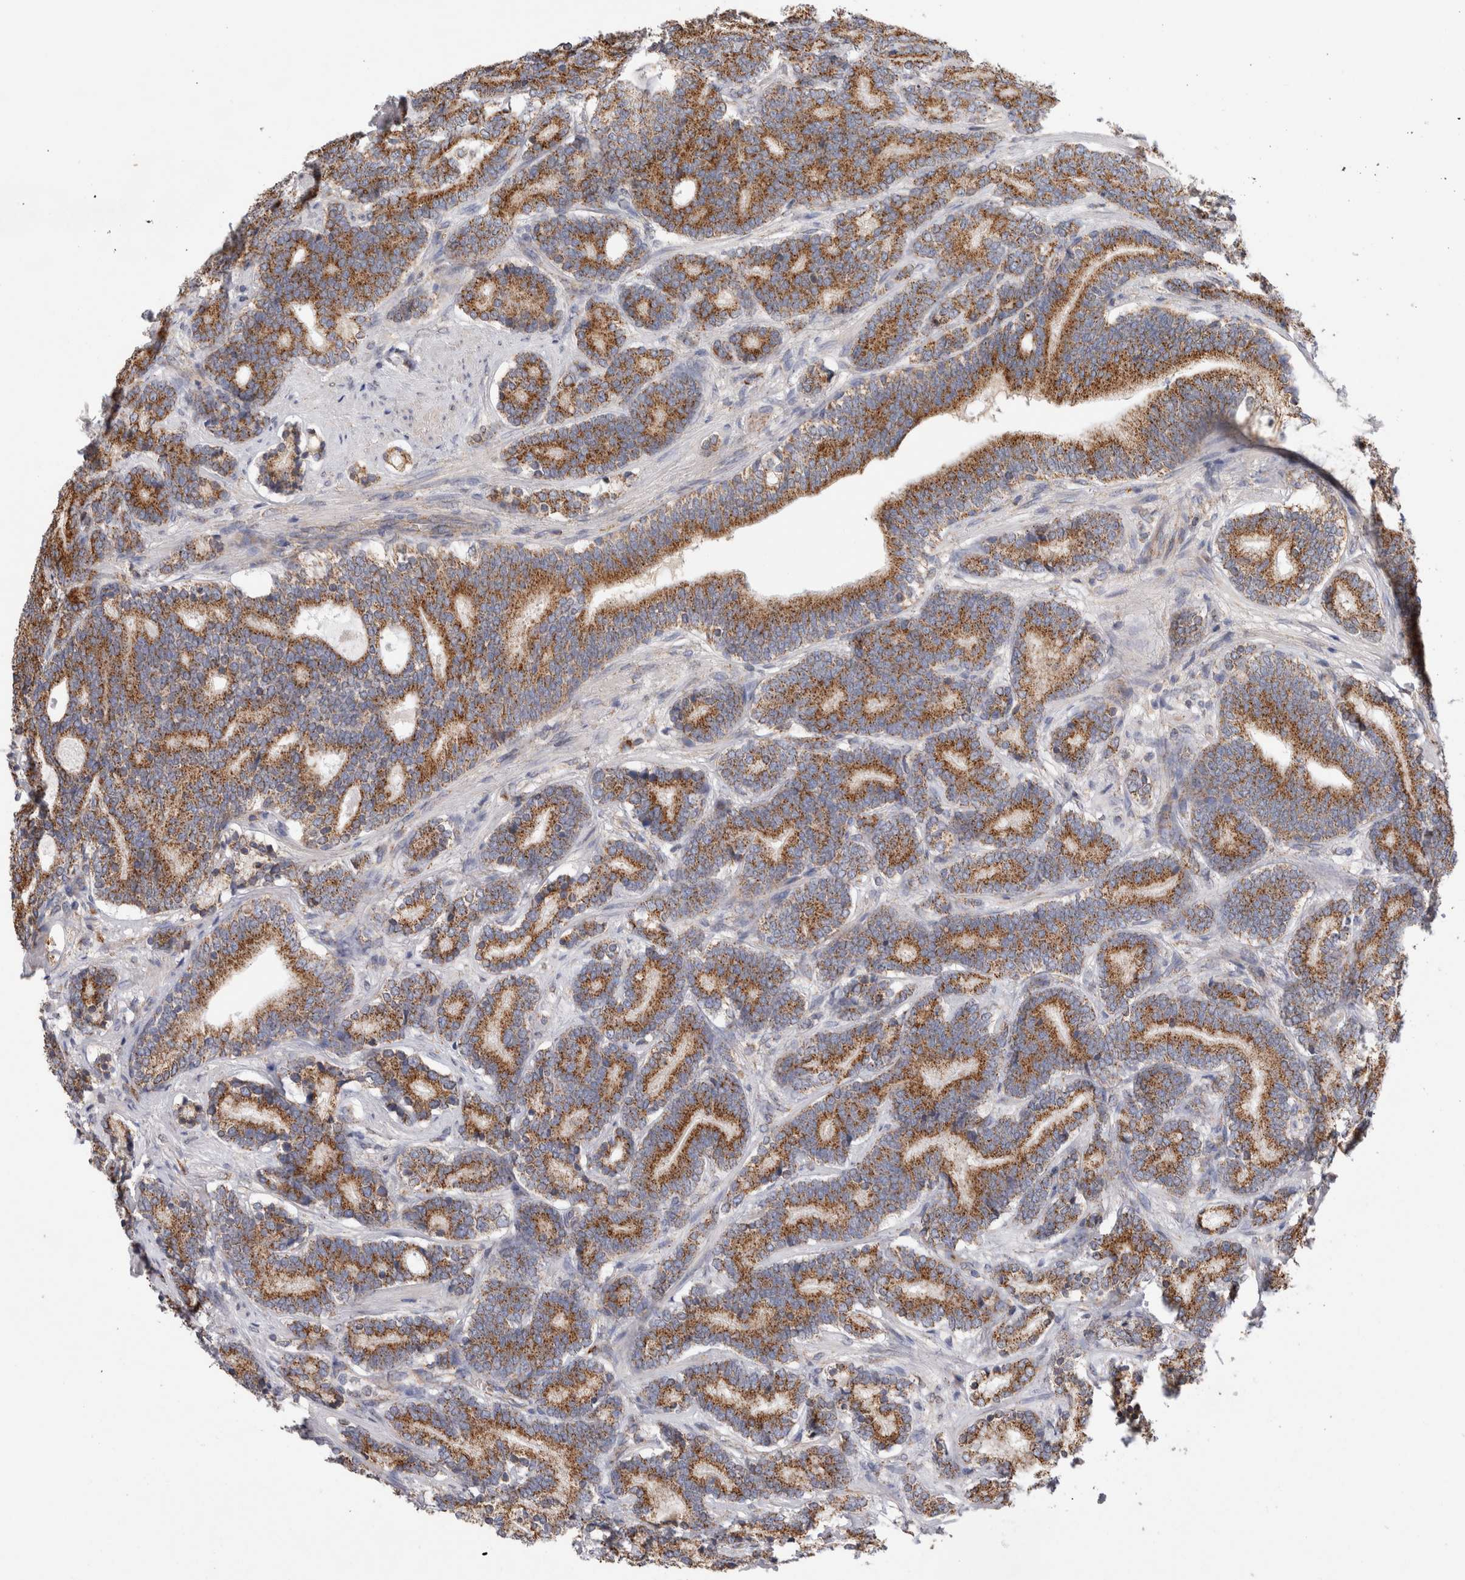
{"staining": {"intensity": "moderate", "quantity": ">75%", "location": "cytoplasmic/membranous"}, "tissue": "prostate cancer", "cell_type": "Tumor cells", "image_type": "cancer", "snomed": [{"axis": "morphology", "description": "Adenocarcinoma, High grade"}, {"axis": "topography", "description": "Prostate"}], "caption": "Immunohistochemistry (DAB (3,3'-diaminobenzidine)) staining of adenocarcinoma (high-grade) (prostate) shows moderate cytoplasmic/membranous protein positivity in approximately >75% of tumor cells. The staining was performed using DAB (3,3'-diaminobenzidine), with brown indicating positive protein expression. Nuclei are stained blue with hematoxylin.", "gene": "IARS2", "patient": {"sex": "male", "age": 55}}